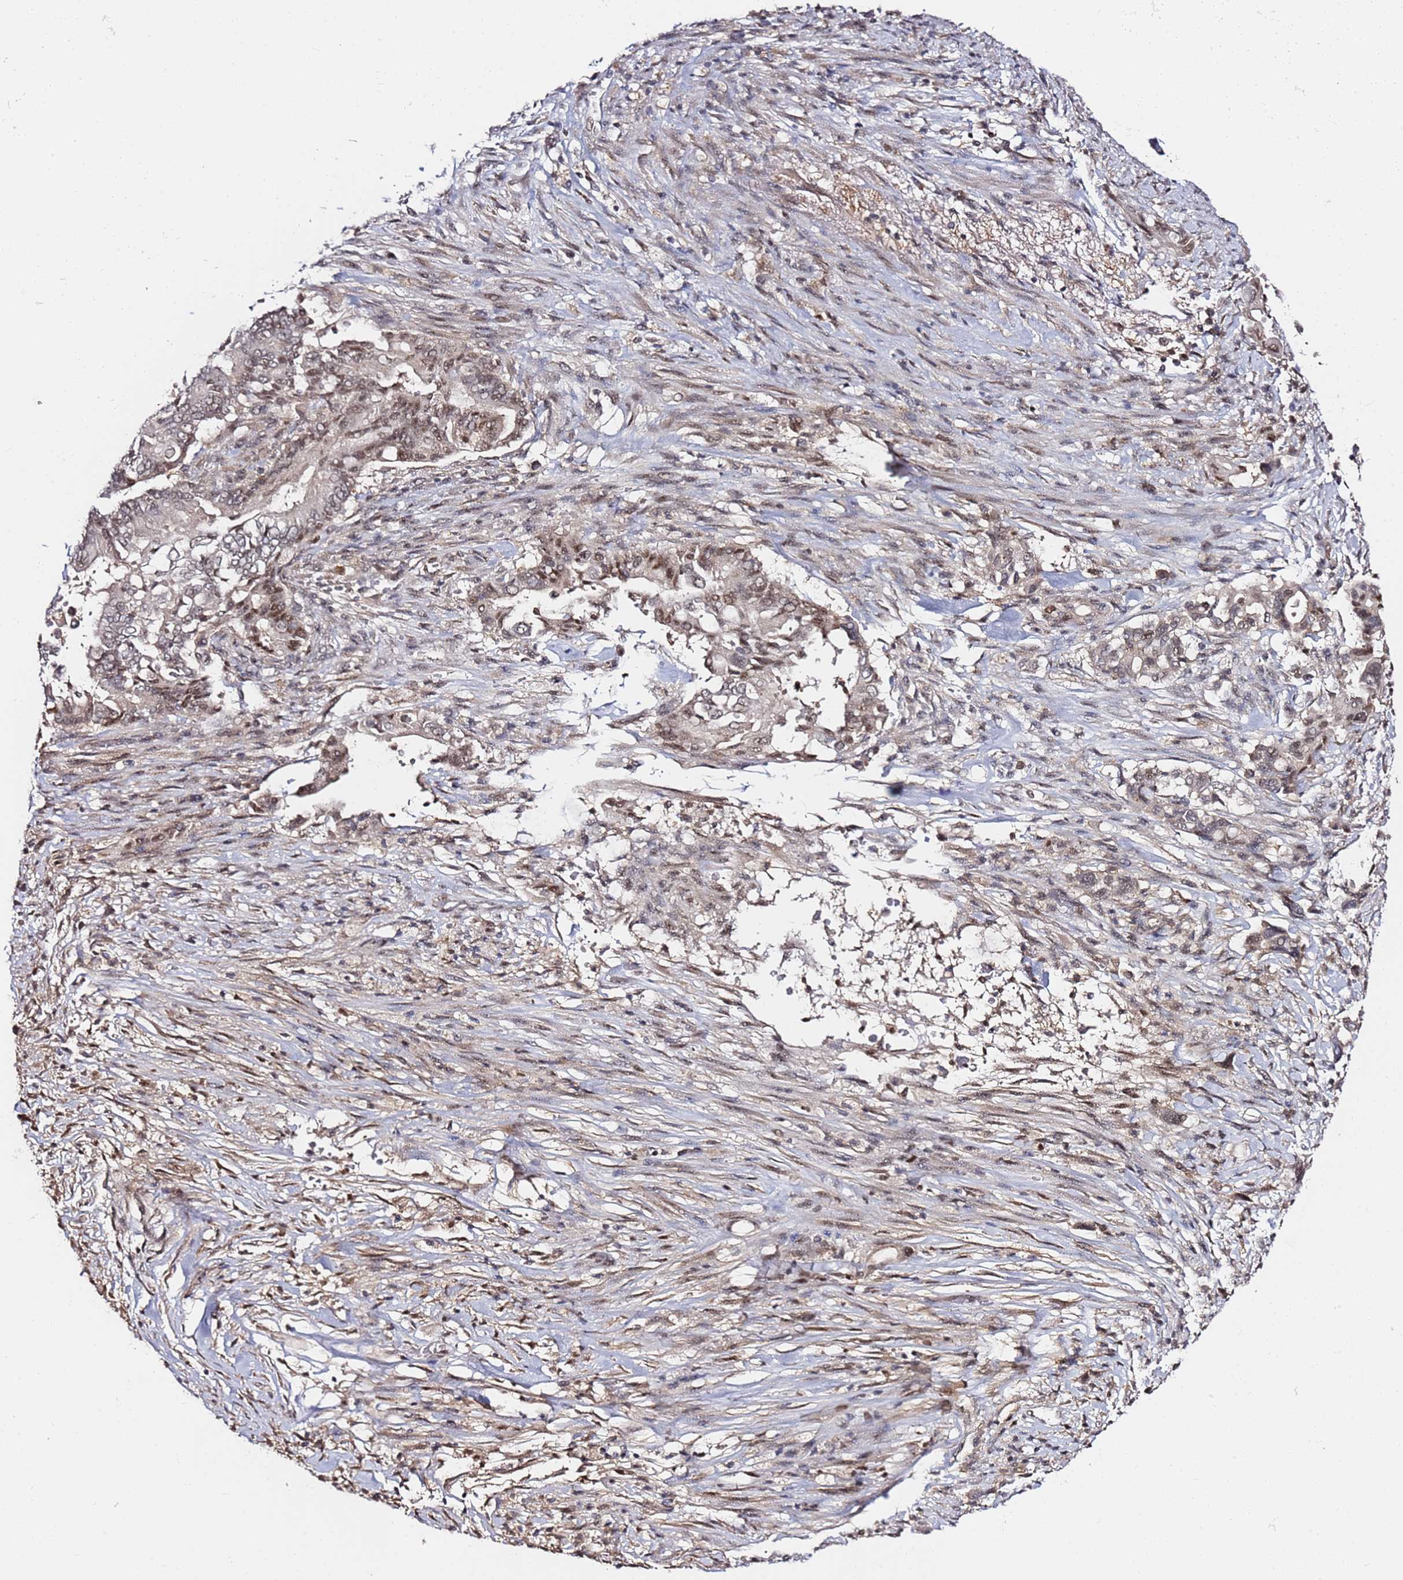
{"staining": {"intensity": "moderate", "quantity": ">75%", "location": "nuclear"}, "tissue": "pancreatic cancer", "cell_type": "Tumor cells", "image_type": "cancer", "snomed": [{"axis": "morphology", "description": "Adenocarcinoma, NOS"}, {"axis": "topography", "description": "Pancreas"}], "caption": "Tumor cells show medium levels of moderate nuclear expression in about >75% of cells in adenocarcinoma (pancreatic).", "gene": "FCF1", "patient": {"sex": "male", "age": 68}}